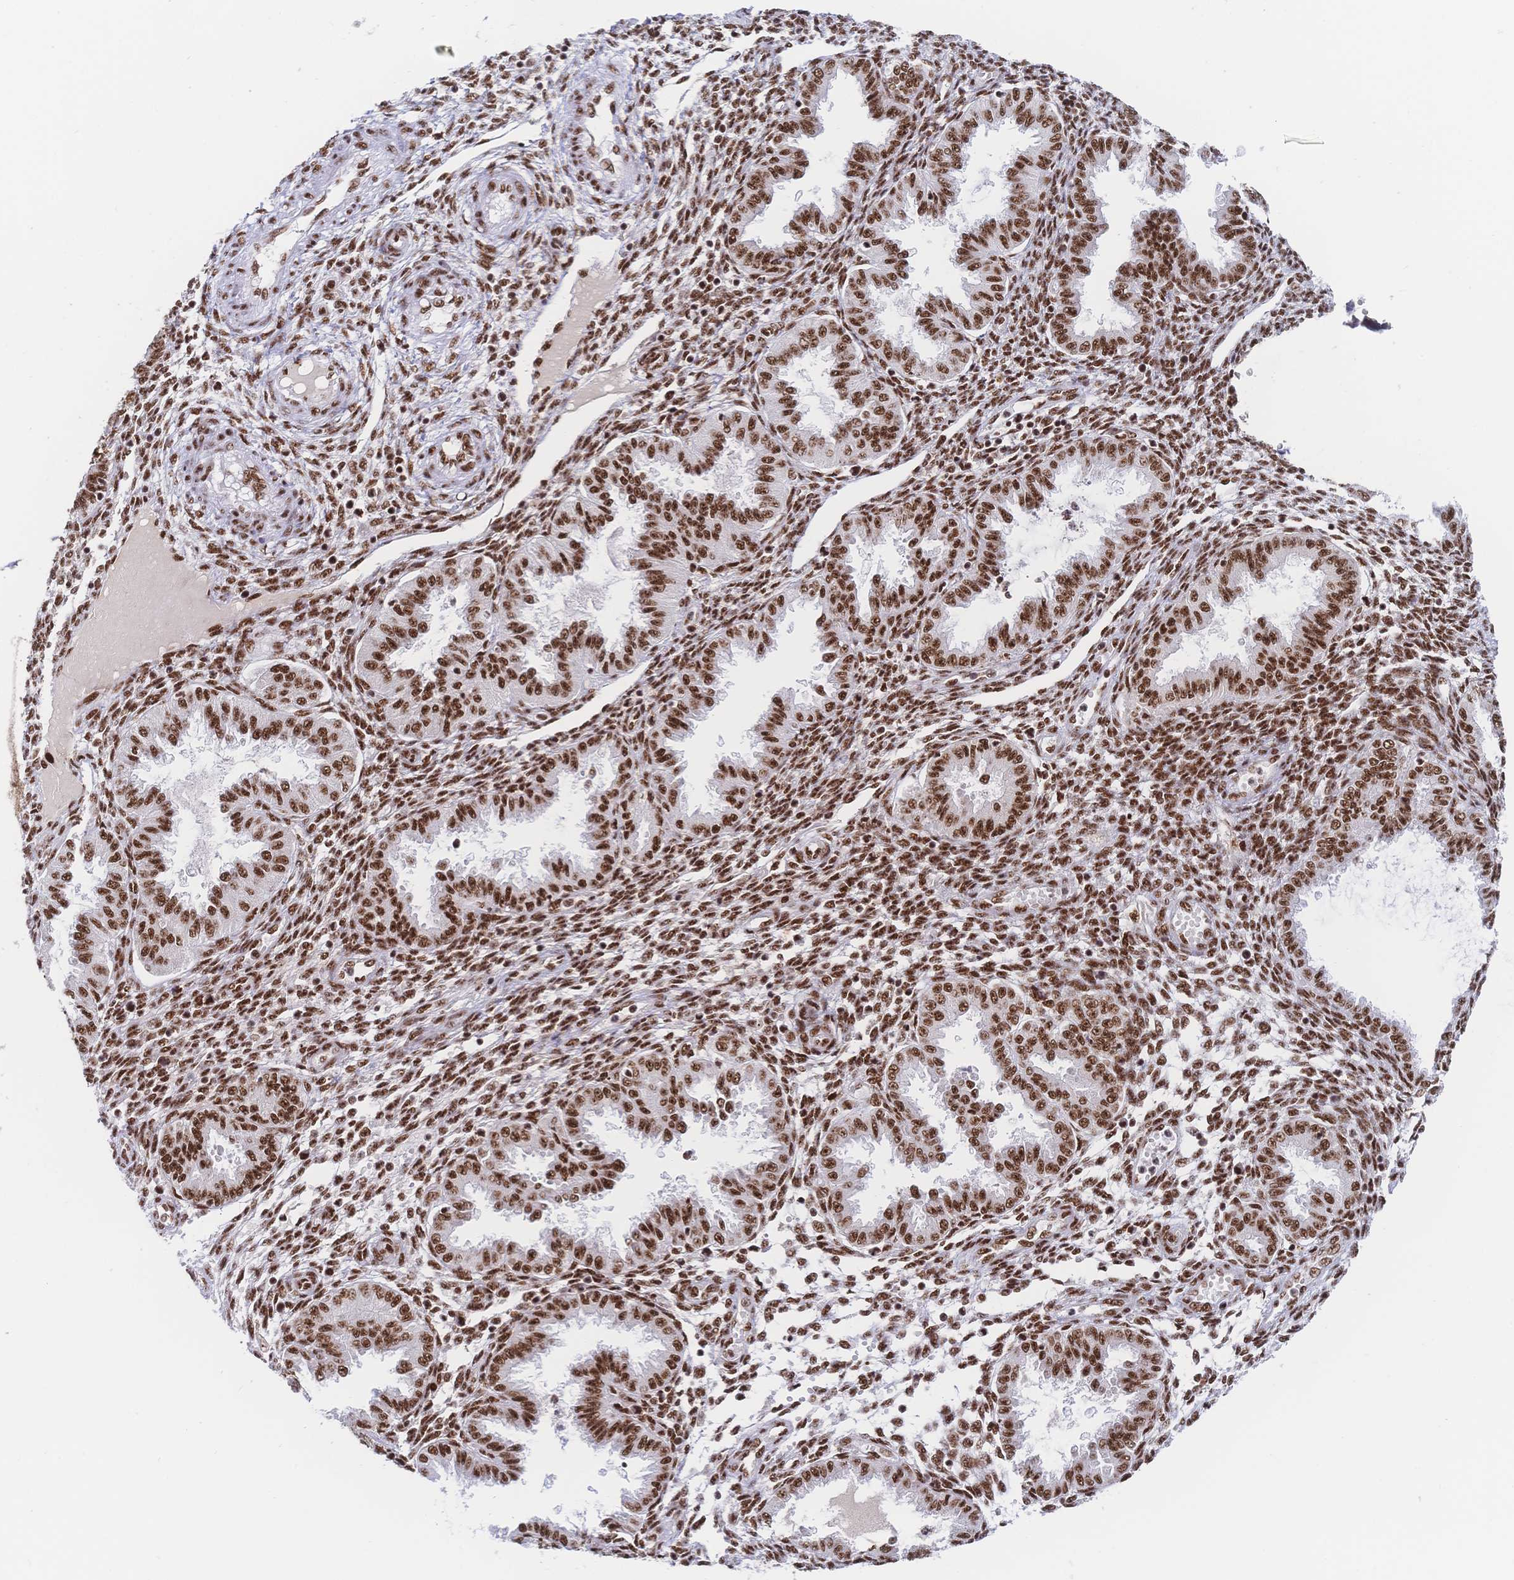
{"staining": {"intensity": "moderate", "quantity": ">75%", "location": "nuclear"}, "tissue": "endometrium", "cell_type": "Cells in endometrial stroma", "image_type": "normal", "snomed": [{"axis": "morphology", "description": "Normal tissue, NOS"}, {"axis": "topography", "description": "Endometrium"}], "caption": "Endometrium stained with immunohistochemistry exhibits moderate nuclear positivity in approximately >75% of cells in endometrial stroma.", "gene": "SRSF1", "patient": {"sex": "female", "age": 33}}